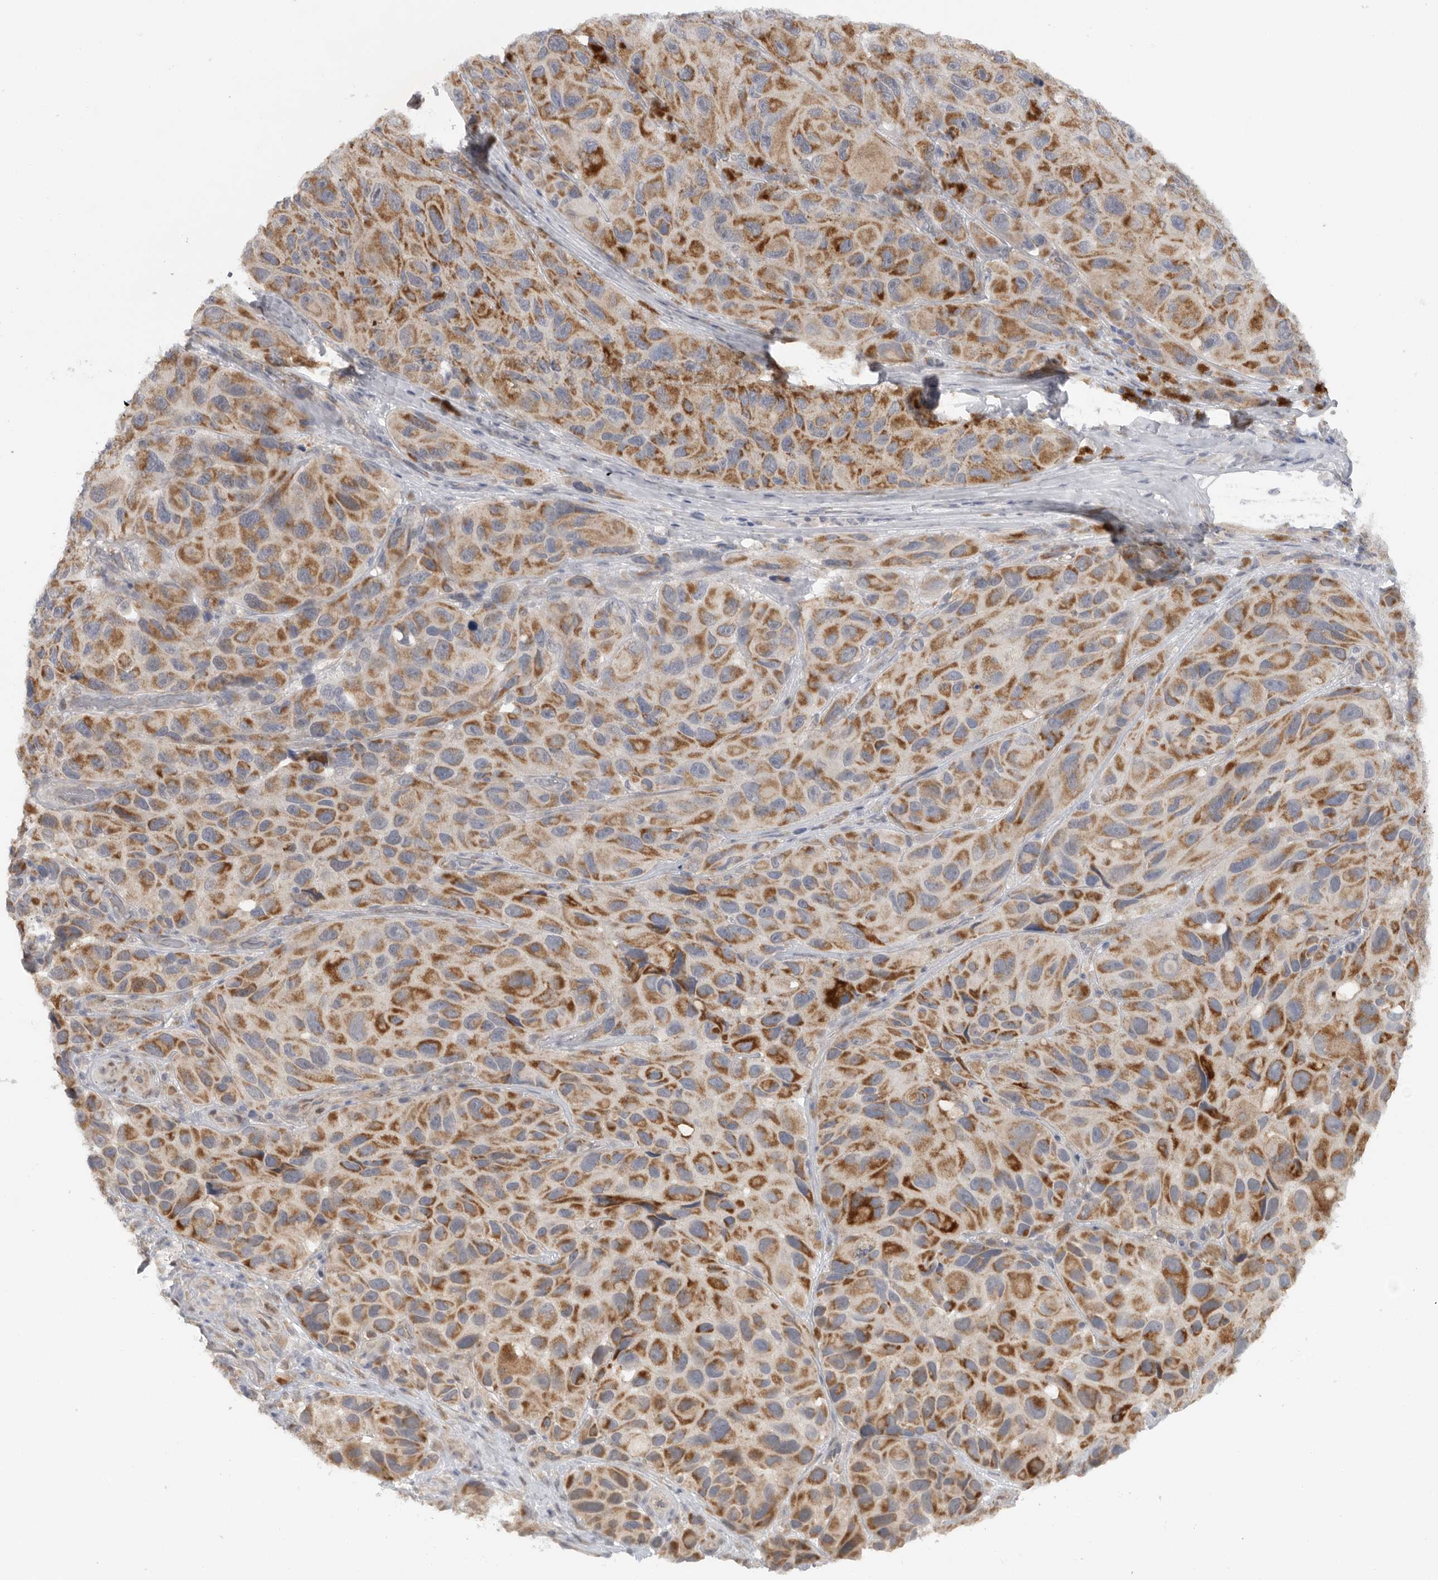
{"staining": {"intensity": "moderate", "quantity": ">75%", "location": "cytoplasmic/membranous"}, "tissue": "melanoma", "cell_type": "Tumor cells", "image_type": "cancer", "snomed": [{"axis": "morphology", "description": "Malignant melanoma, NOS"}, {"axis": "topography", "description": "Skin"}], "caption": "Protein analysis of melanoma tissue displays moderate cytoplasmic/membranous positivity in about >75% of tumor cells.", "gene": "DYRK2", "patient": {"sex": "female", "age": 73}}